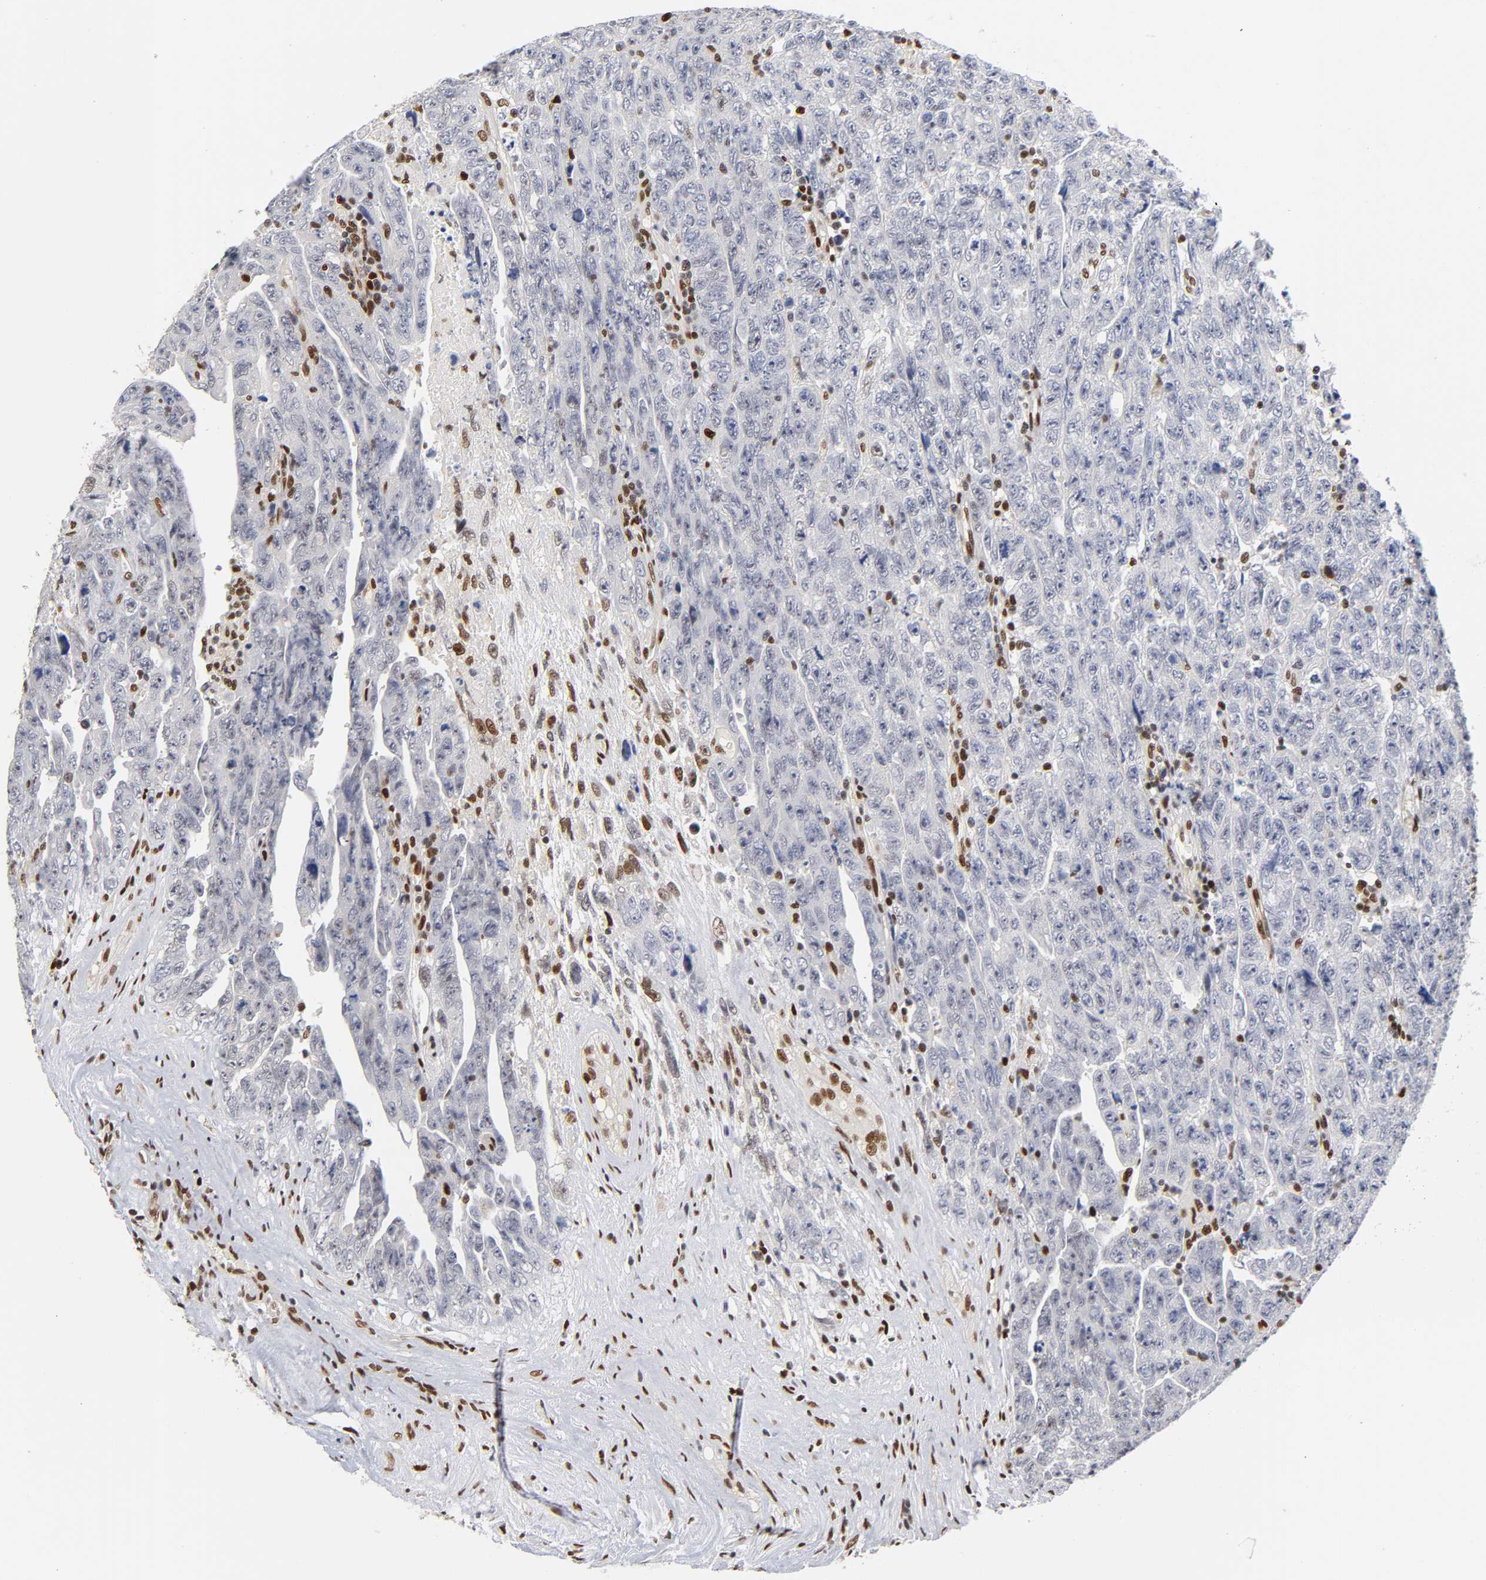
{"staining": {"intensity": "negative", "quantity": "none", "location": "none"}, "tissue": "testis cancer", "cell_type": "Tumor cells", "image_type": "cancer", "snomed": [{"axis": "morphology", "description": "Carcinoma, Embryonal, NOS"}, {"axis": "topography", "description": "Testis"}], "caption": "Protein analysis of embryonal carcinoma (testis) exhibits no significant expression in tumor cells.", "gene": "NR3C1", "patient": {"sex": "male", "age": 28}}